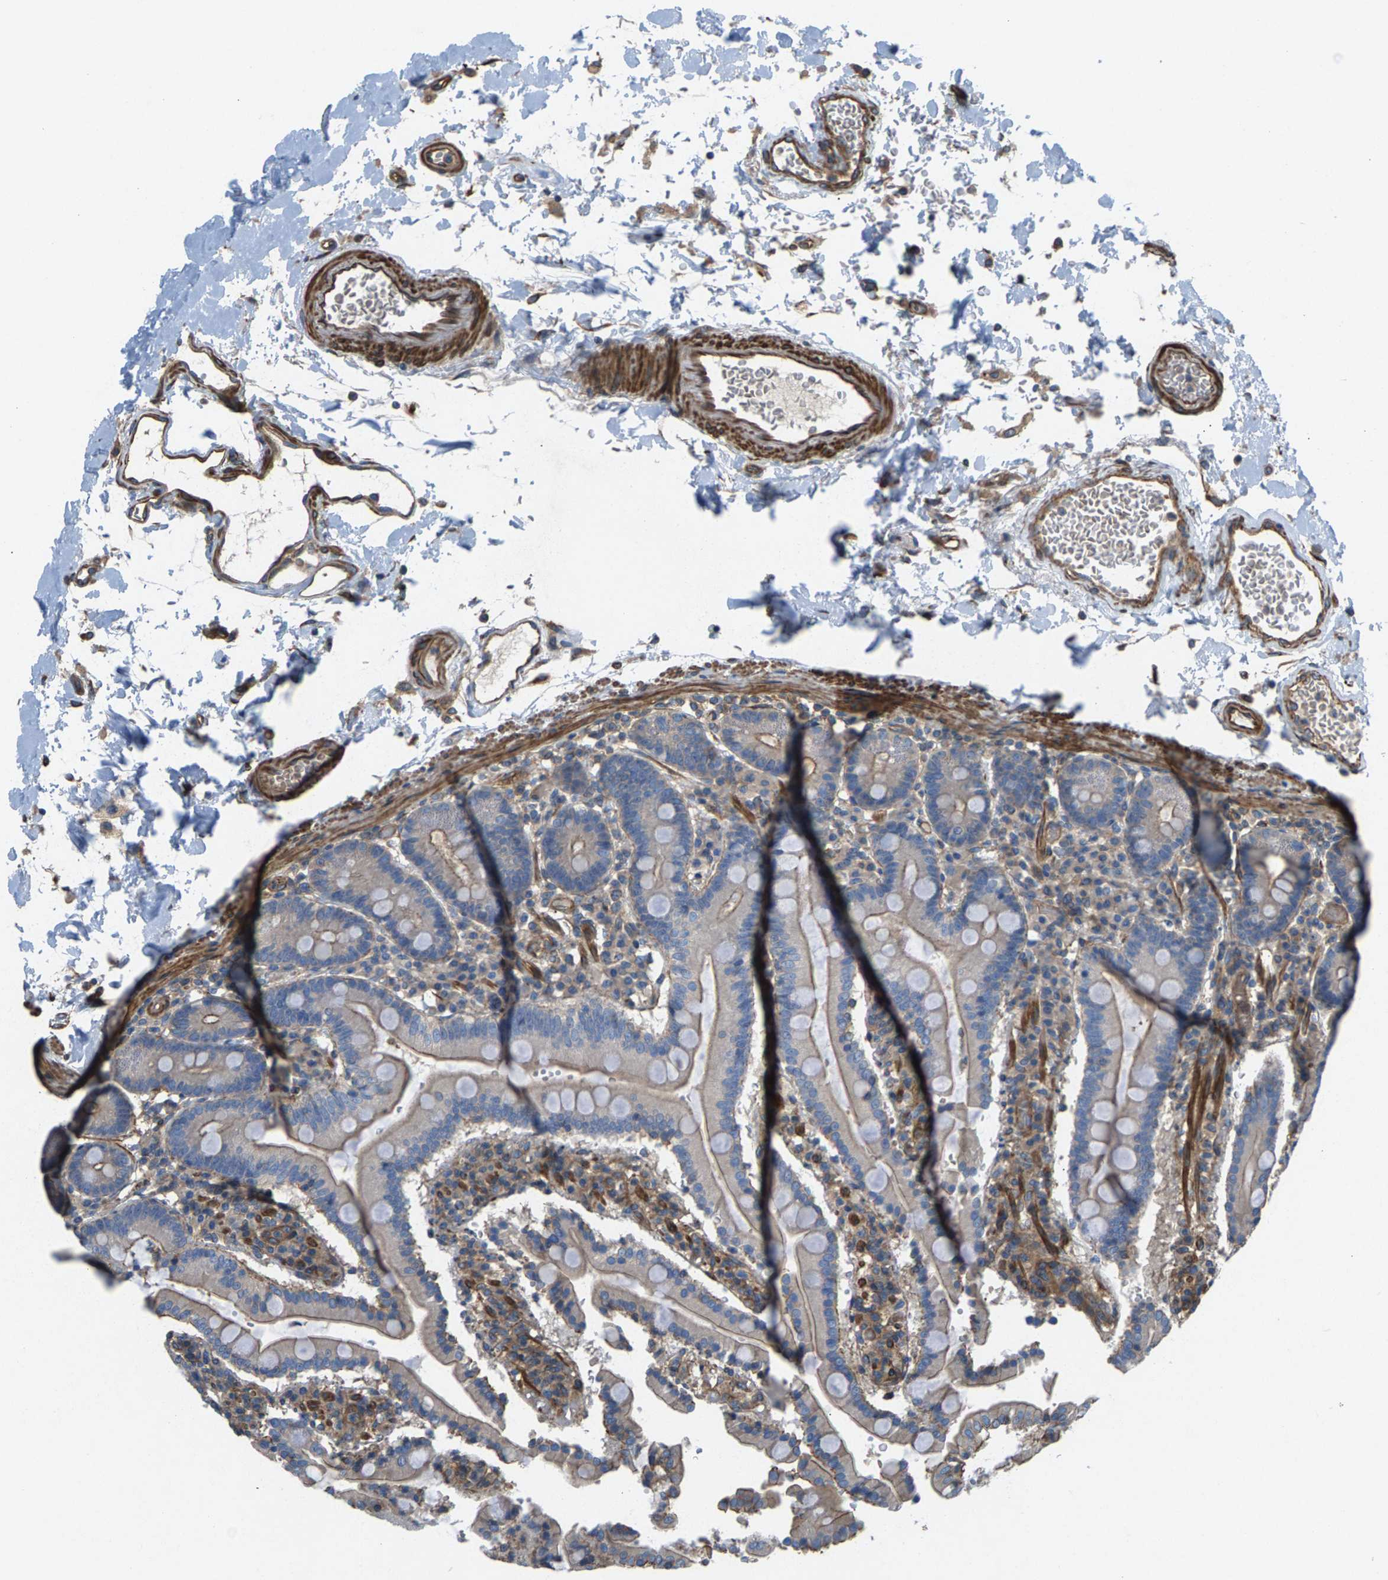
{"staining": {"intensity": "weak", "quantity": "<25%", "location": "cytoplasmic/membranous"}, "tissue": "duodenum", "cell_type": "Glandular cells", "image_type": "normal", "snomed": [{"axis": "morphology", "description": "Normal tissue, NOS"}, {"axis": "topography", "description": "Small intestine, NOS"}], "caption": "IHC photomicrograph of unremarkable human duodenum stained for a protein (brown), which reveals no expression in glandular cells. The staining was performed using DAB (3,3'-diaminobenzidine) to visualize the protein expression in brown, while the nuclei were stained in blue with hematoxylin (Magnification: 20x).", "gene": "PDCL", "patient": {"sex": "female", "age": 71}}